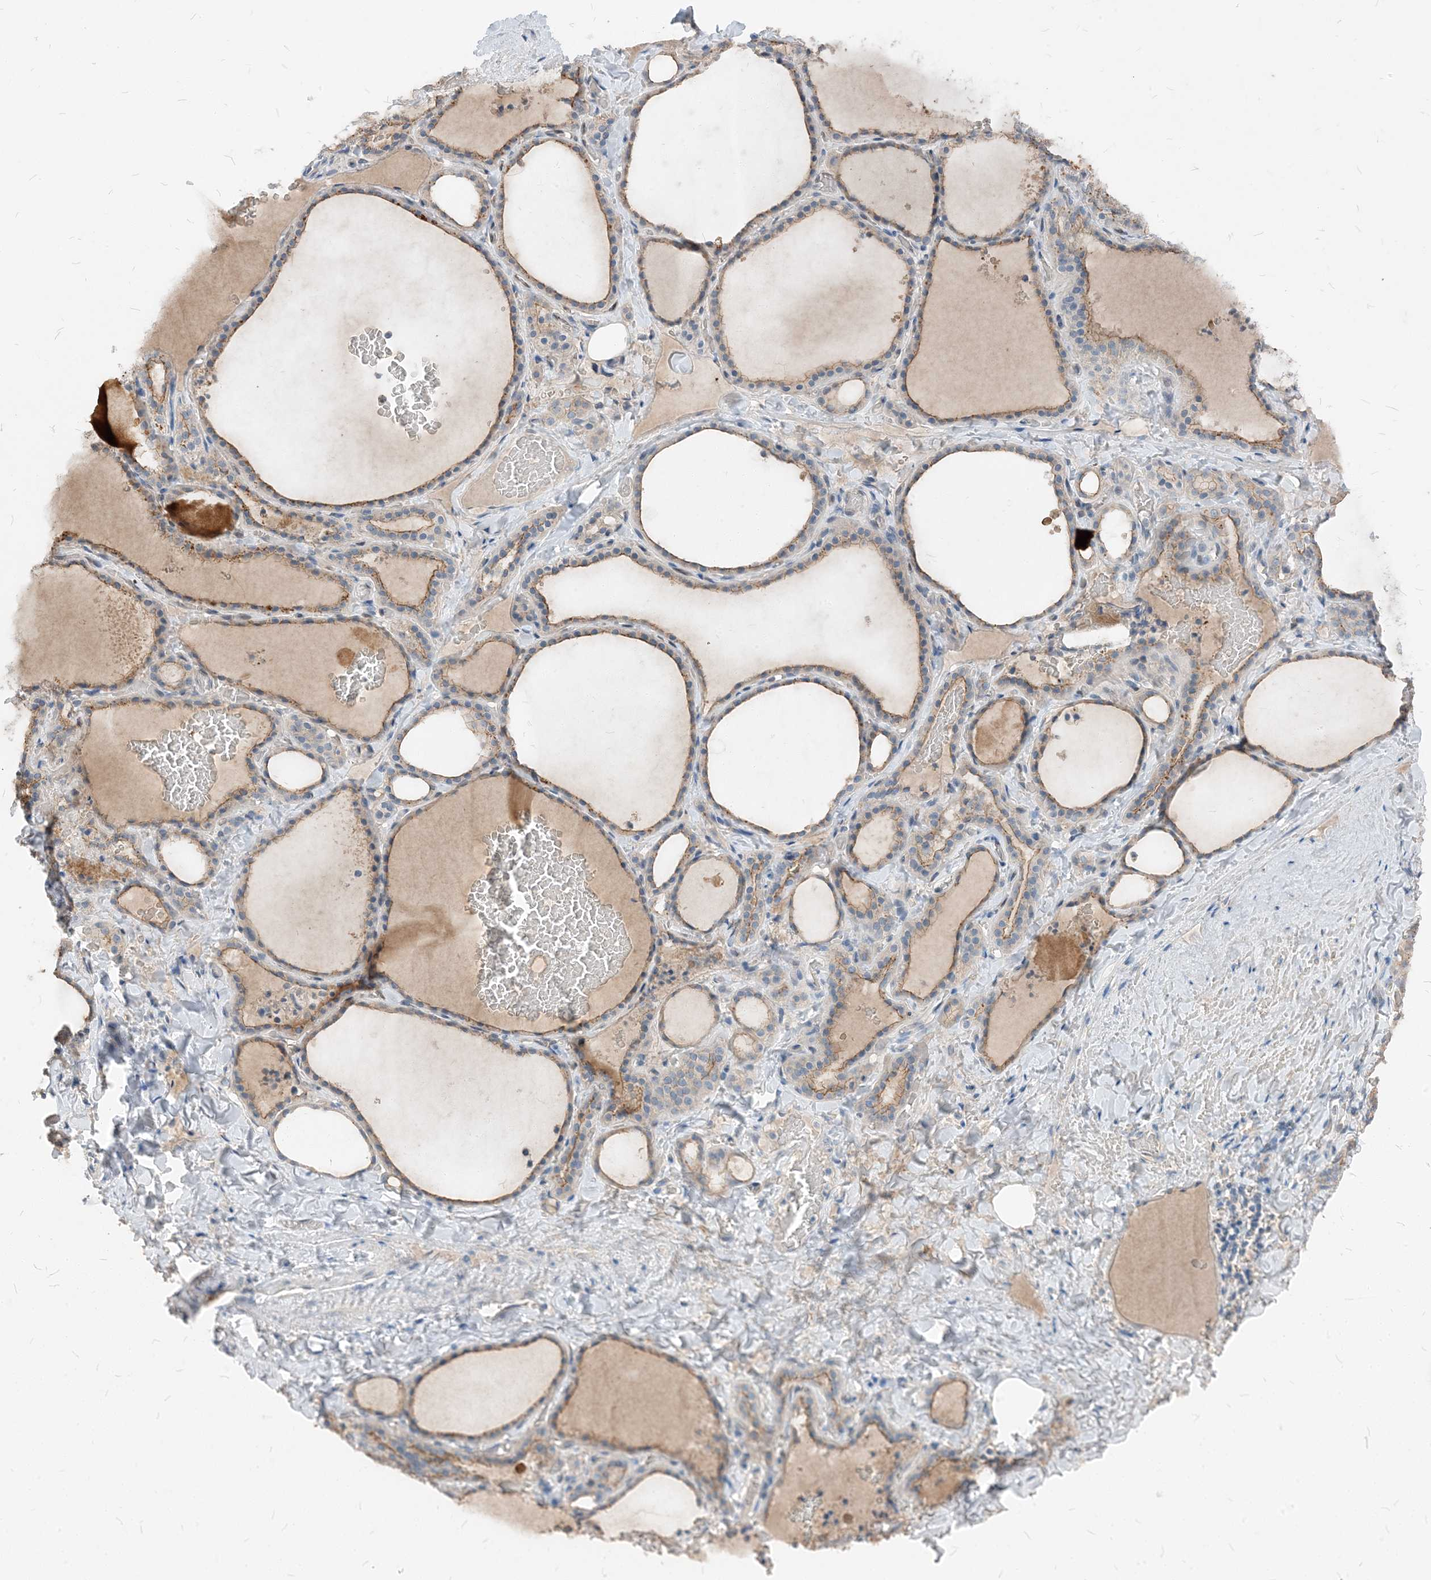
{"staining": {"intensity": "weak", "quantity": "25%-75%", "location": "cytoplasmic/membranous"}, "tissue": "thyroid gland", "cell_type": "Glandular cells", "image_type": "normal", "snomed": [{"axis": "morphology", "description": "Normal tissue, NOS"}, {"axis": "topography", "description": "Thyroid gland"}], "caption": "A micrograph of human thyroid gland stained for a protein reveals weak cytoplasmic/membranous brown staining in glandular cells. (DAB IHC with brightfield microscopy, high magnification).", "gene": "NCOA7", "patient": {"sex": "female", "age": 22}}